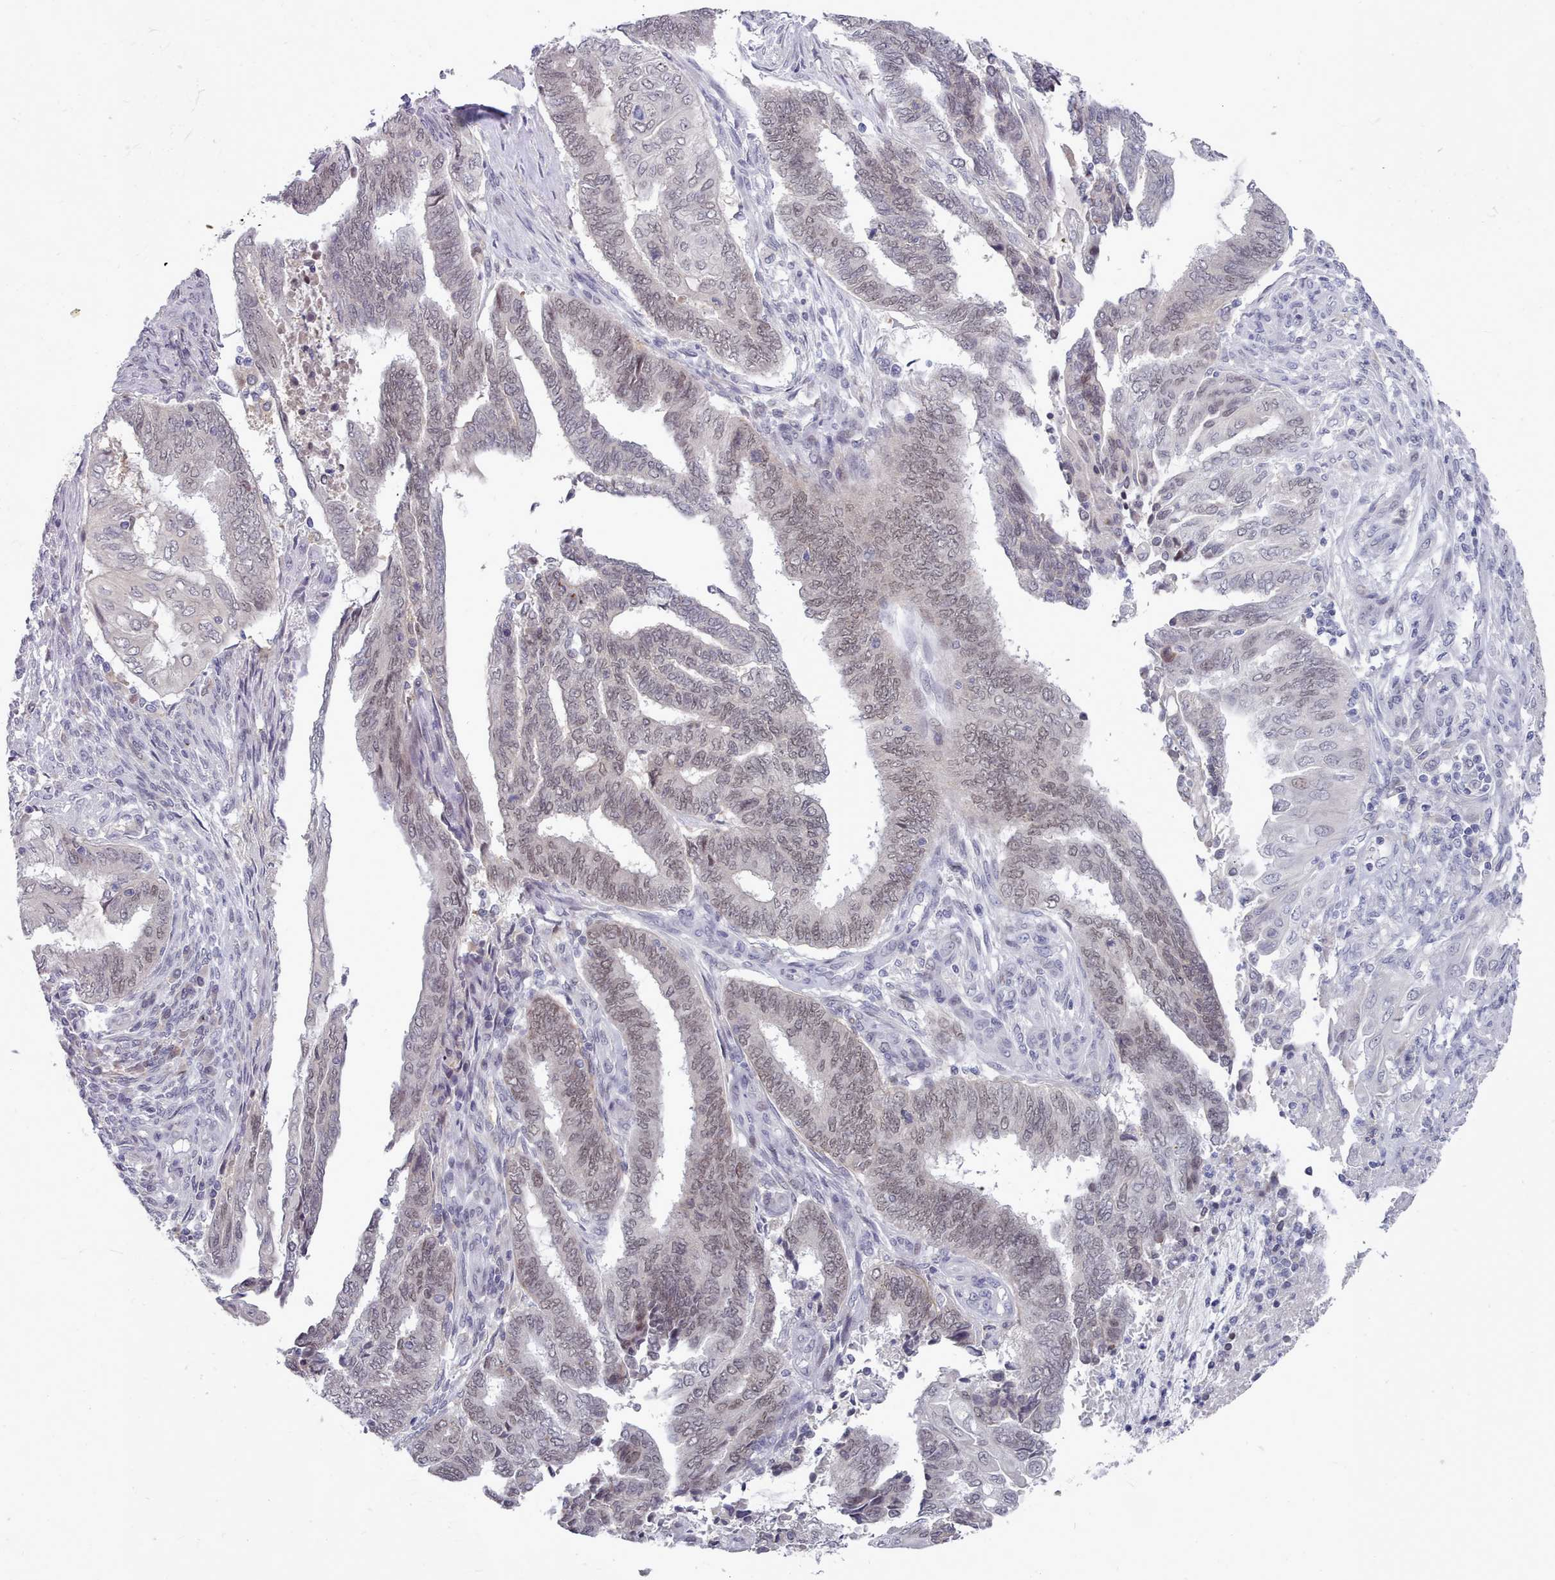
{"staining": {"intensity": "weak", "quantity": "25%-75%", "location": "nuclear"}, "tissue": "endometrial cancer", "cell_type": "Tumor cells", "image_type": "cancer", "snomed": [{"axis": "morphology", "description": "Adenocarcinoma, NOS"}, {"axis": "topography", "description": "Uterus"}, {"axis": "topography", "description": "Endometrium"}], "caption": "A histopathology image of human endometrial cancer (adenocarcinoma) stained for a protein shows weak nuclear brown staining in tumor cells.", "gene": "GINS1", "patient": {"sex": "female", "age": 70}}